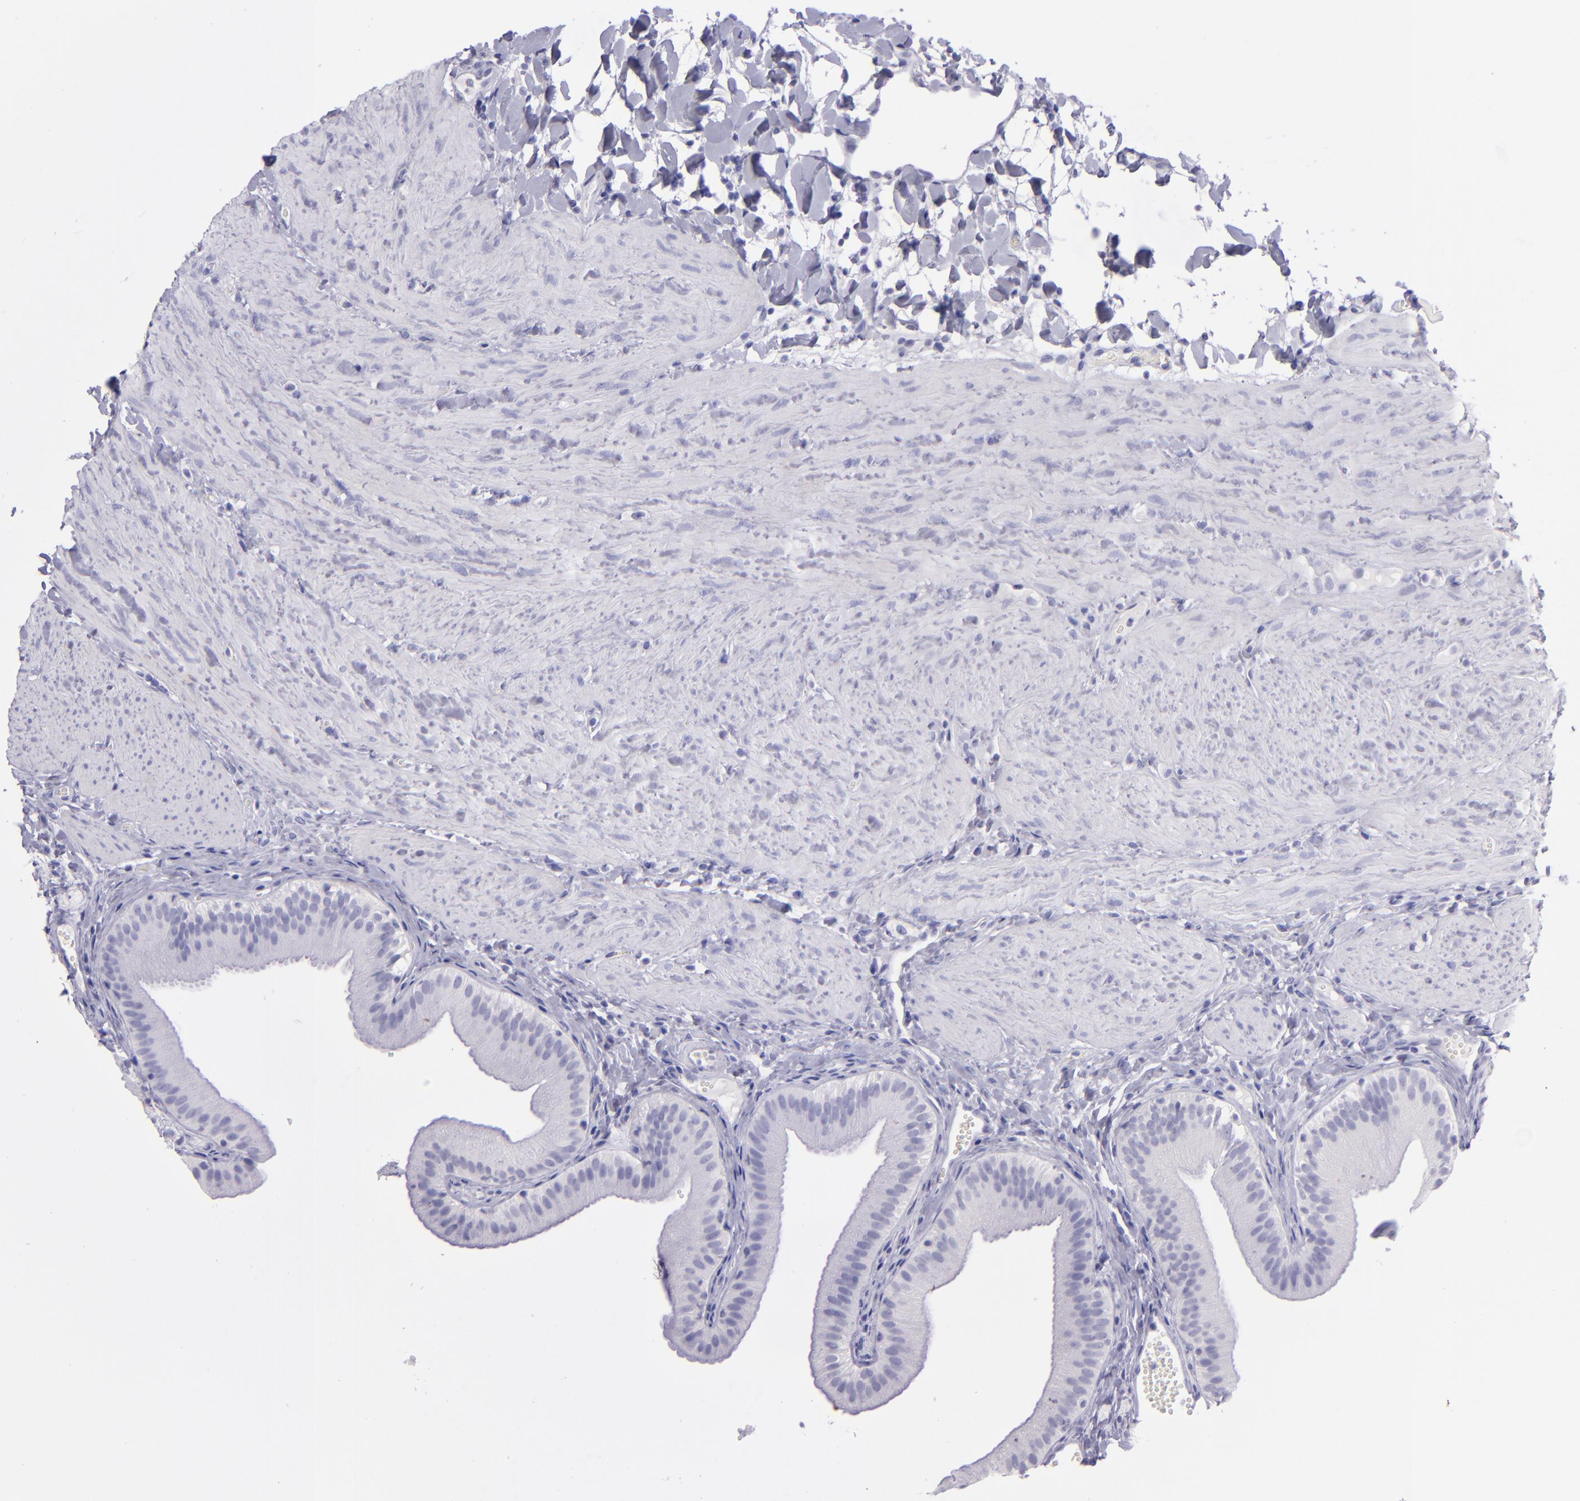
{"staining": {"intensity": "negative", "quantity": "none", "location": "none"}, "tissue": "gallbladder", "cell_type": "Glandular cells", "image_type": "normal", "snomed": [{"axis": "morphology", "description": "Normal tissue, NOS"}, {"axis": "topography", "description": "Gallbladder"}], "caption": "Histopathology image shows no protein expression in glandular cells of benign gallbladder. (Brightfield microscopy of DAB IHC at high magnification).", "gene": "TNNT3", "patient": {"sex": "female", "age": 24}}